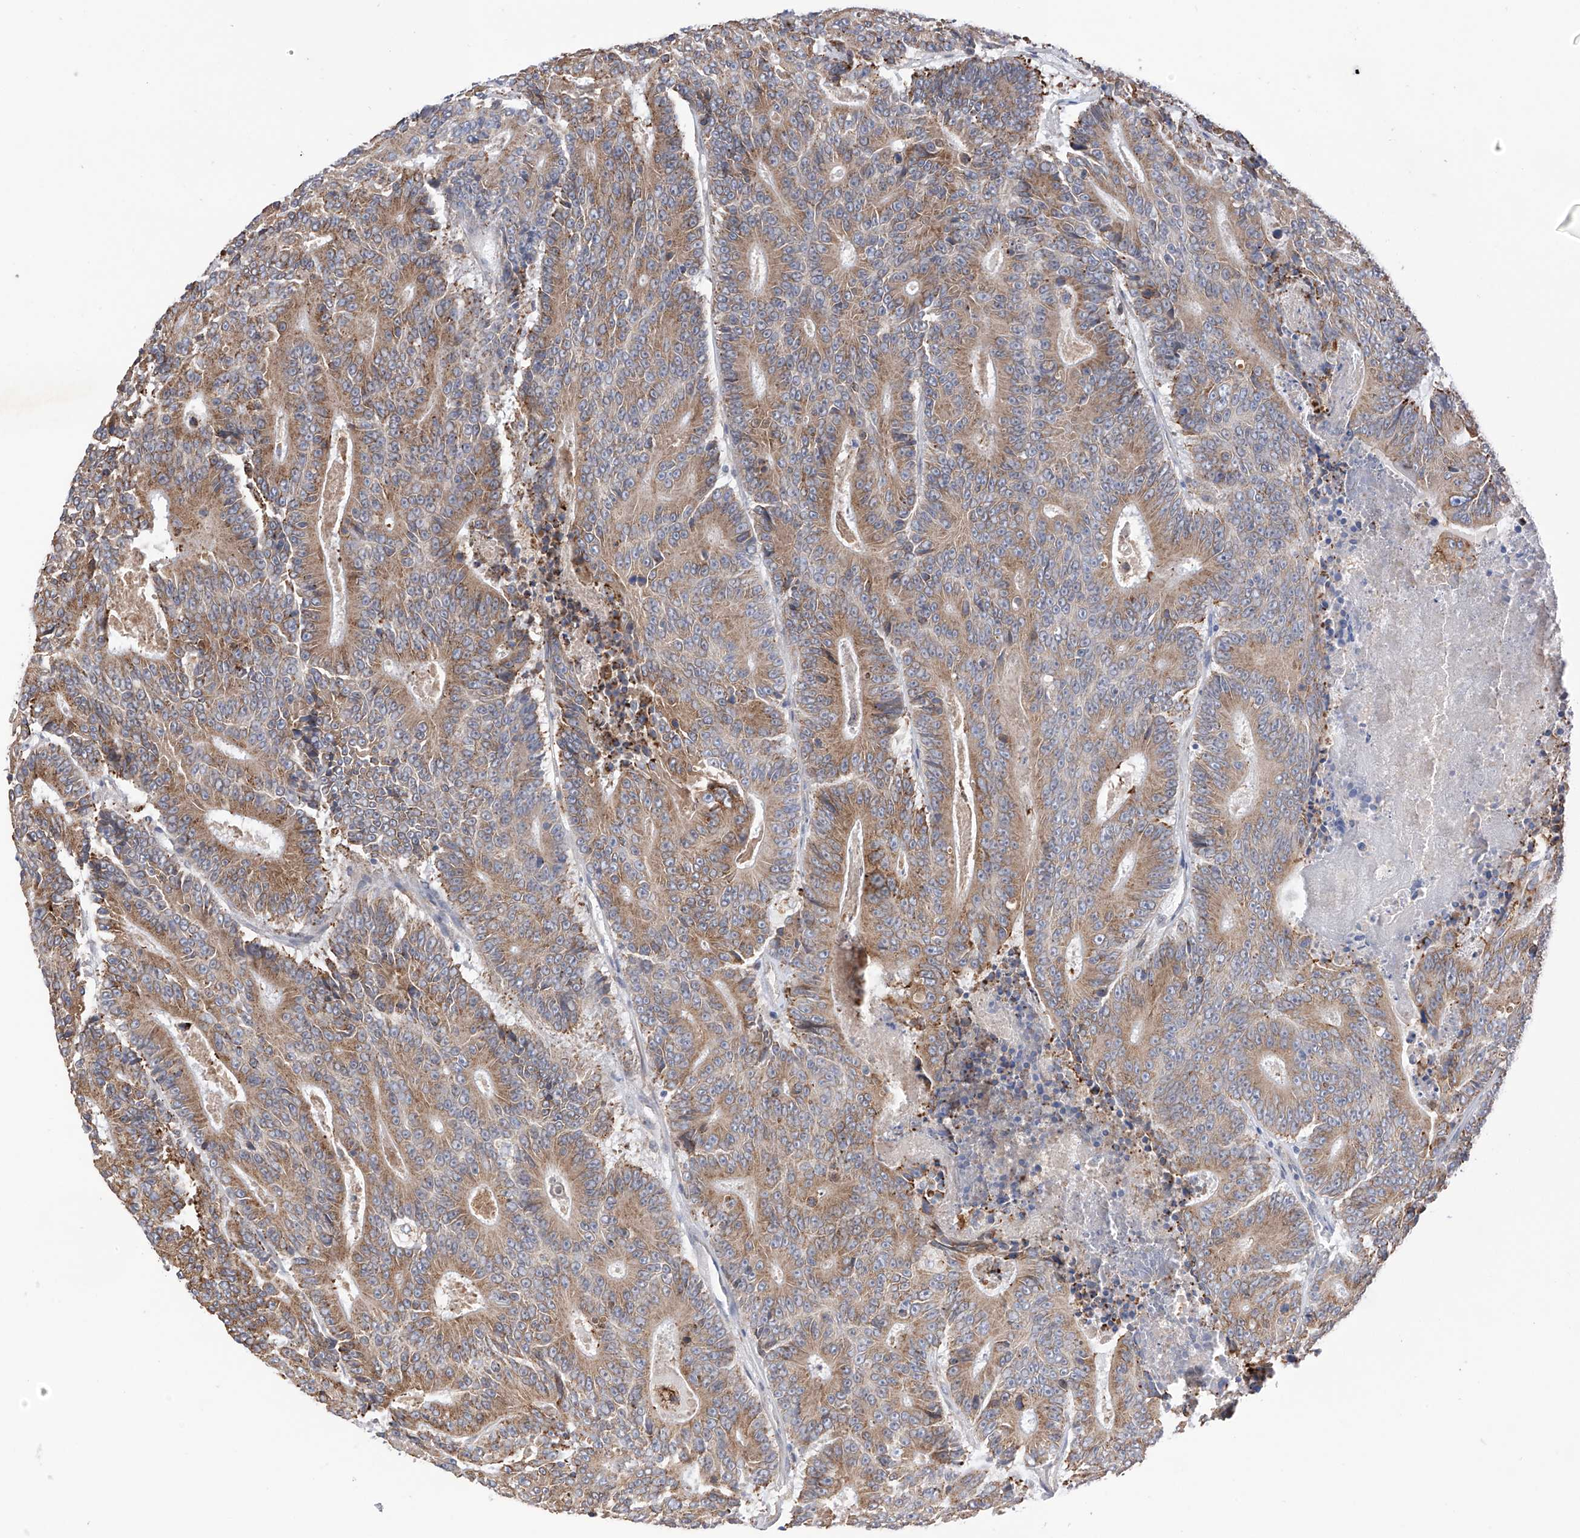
{"staining": {"intensity": "moderate", "quantity": ">75%", "location": "cytoplasmic/membranous"}, "tissue": "colorectal cancer", "cell_type": "Tumor cells", "image_type": "cancer", "snomed": [{"axis": "morphology", "description": "Adenocarcinoma, NOS"}, {"axis": "topography", "description": "Colon"}], "caption": "Colorectal adenocarcinoma stained with a protein marker displays moderate staining in tumor cells.", "gene": "REC8", "patient": {"sex": "male", "age": 83}}